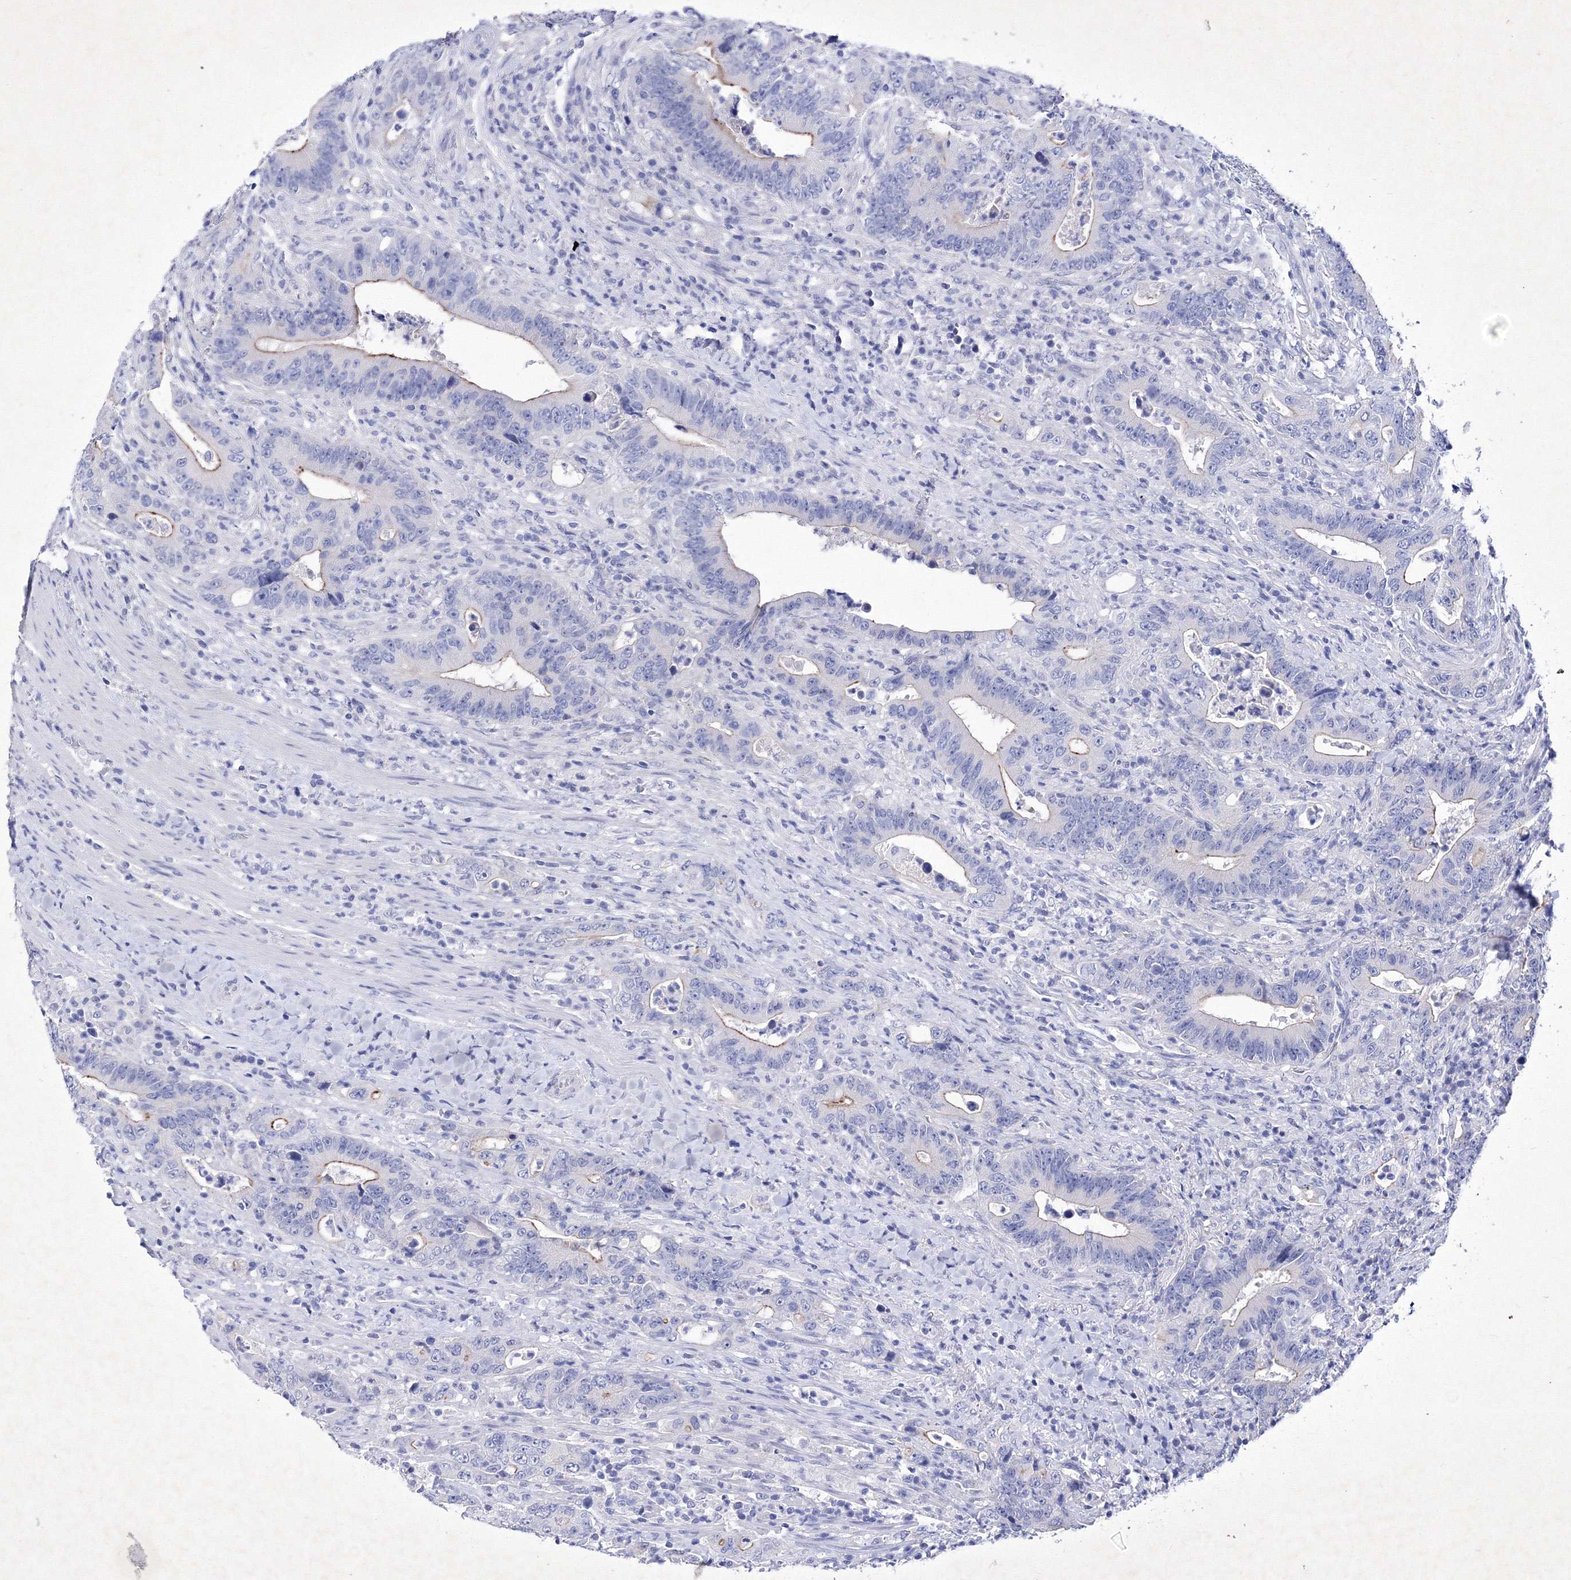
{"staining": {"intensity": "weak", "quantity": "<25%", "location": "cytoplasmic/membranous"}, "tissue": "colorectal cancer", "cell_type": "Tumor cells", "image_type": "cancer", "snomed": [{"axis": "morphology", "description": "Adenocarcinoma, NOS"}, {"axis": "topography", "description": "Colon"}], "caption": "Immunohistochemistry (IHC) of human colorectal adenocarcinoma displays no expression in tumor cells.", "gene": "GPN1", "patient": {"sex": "female", "age": 75}}